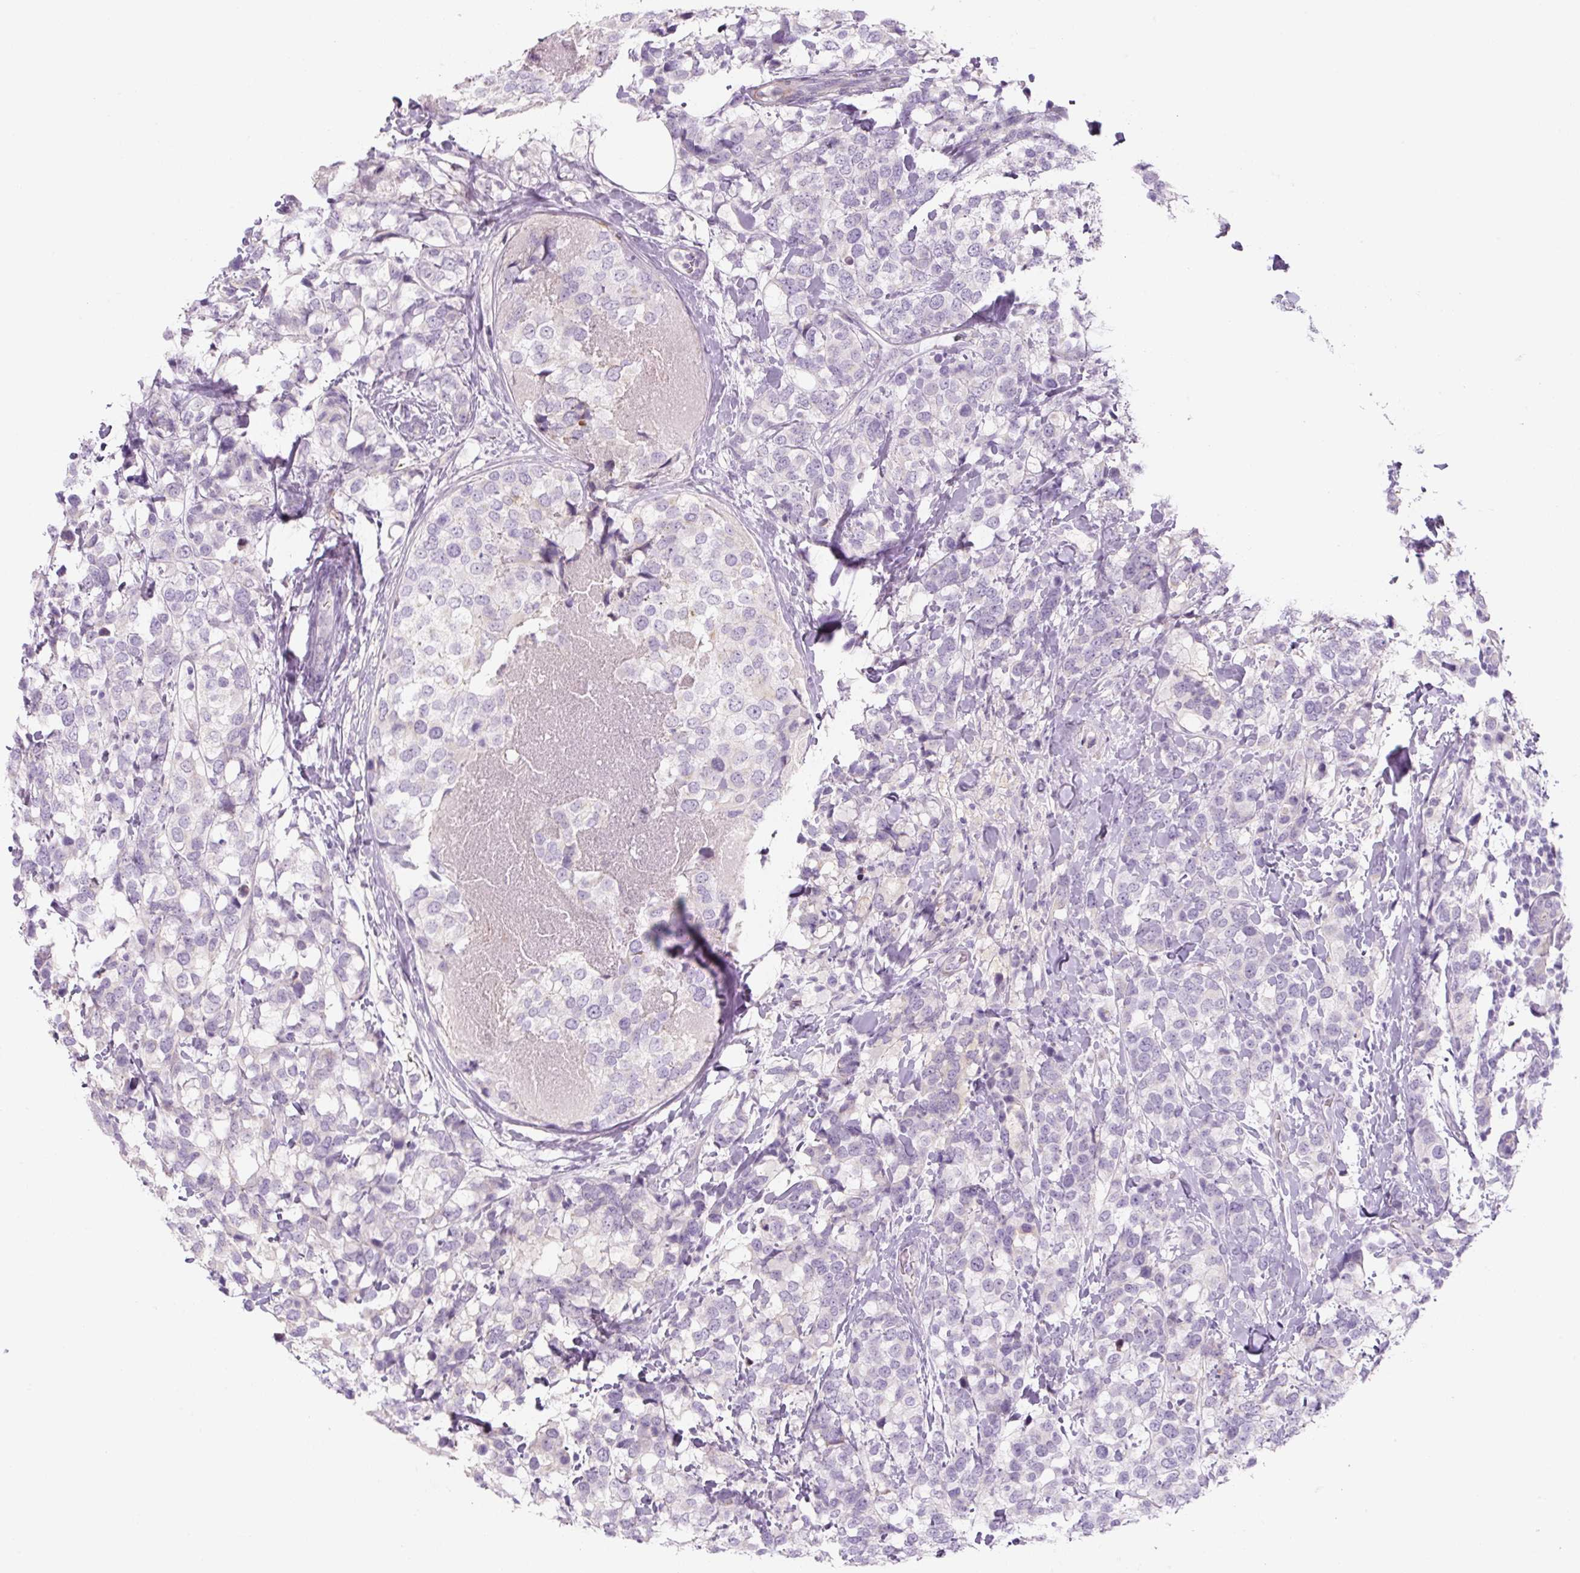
{"staining": {"intensity": "negative", "quantity": "none", "location": "none"}, "tissue": "breast cancer", "cell_type": "Tumor cells", "image_type": "cancer", "snomed": [{"axis": "morphology", "description": "Lobular carcinoma"}, {"axis": "topography", "description": "Breast"}], "caption": "Immunohistochemical staining of lobular carcinoma (breast) reveals no significant expression in tumor cells. Nuclei are stained in blue.", "gene": "PRM1", "patient": {"sex": "female", "age": 59}}